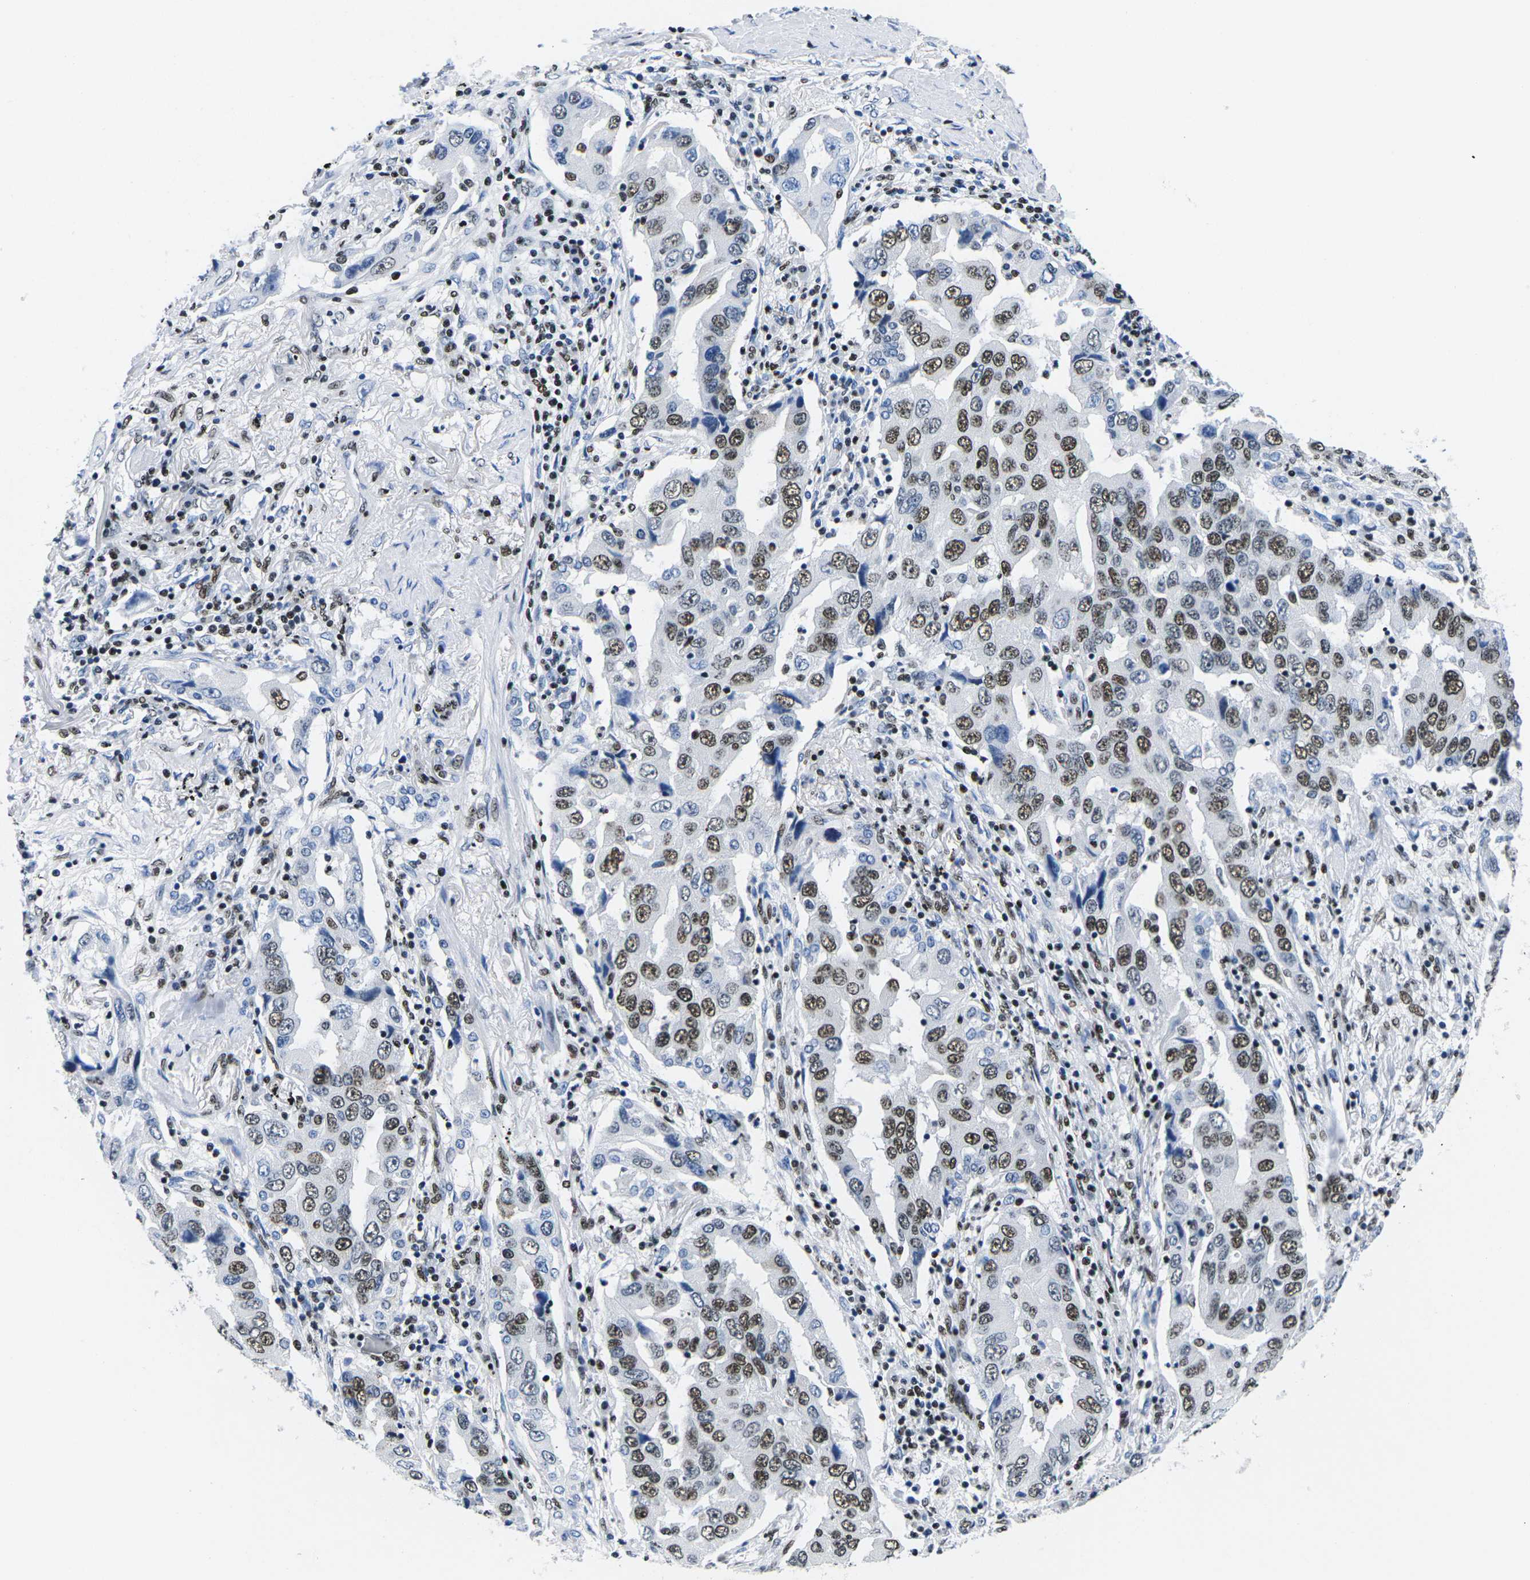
{"staining": {"intensity": "moderate", "quantity": ">75%", "location": "nuclear"}, "tissue": "lung cancer", "cell_type": "Tumor cells", "image_type": "cancer", "snomed": [{"axis": "morphology", "description": "Adenocarcinoma, NOS"}, {"axis": "topography", "description": "Lung"}], "caption": "The histopathology image demonstrates staining of lung cancer, revealing moderate nuclear protein staining (brown color) within tumor cells.", "gene": "ATF1", "patient": {"sex": "female", "age": 65}}